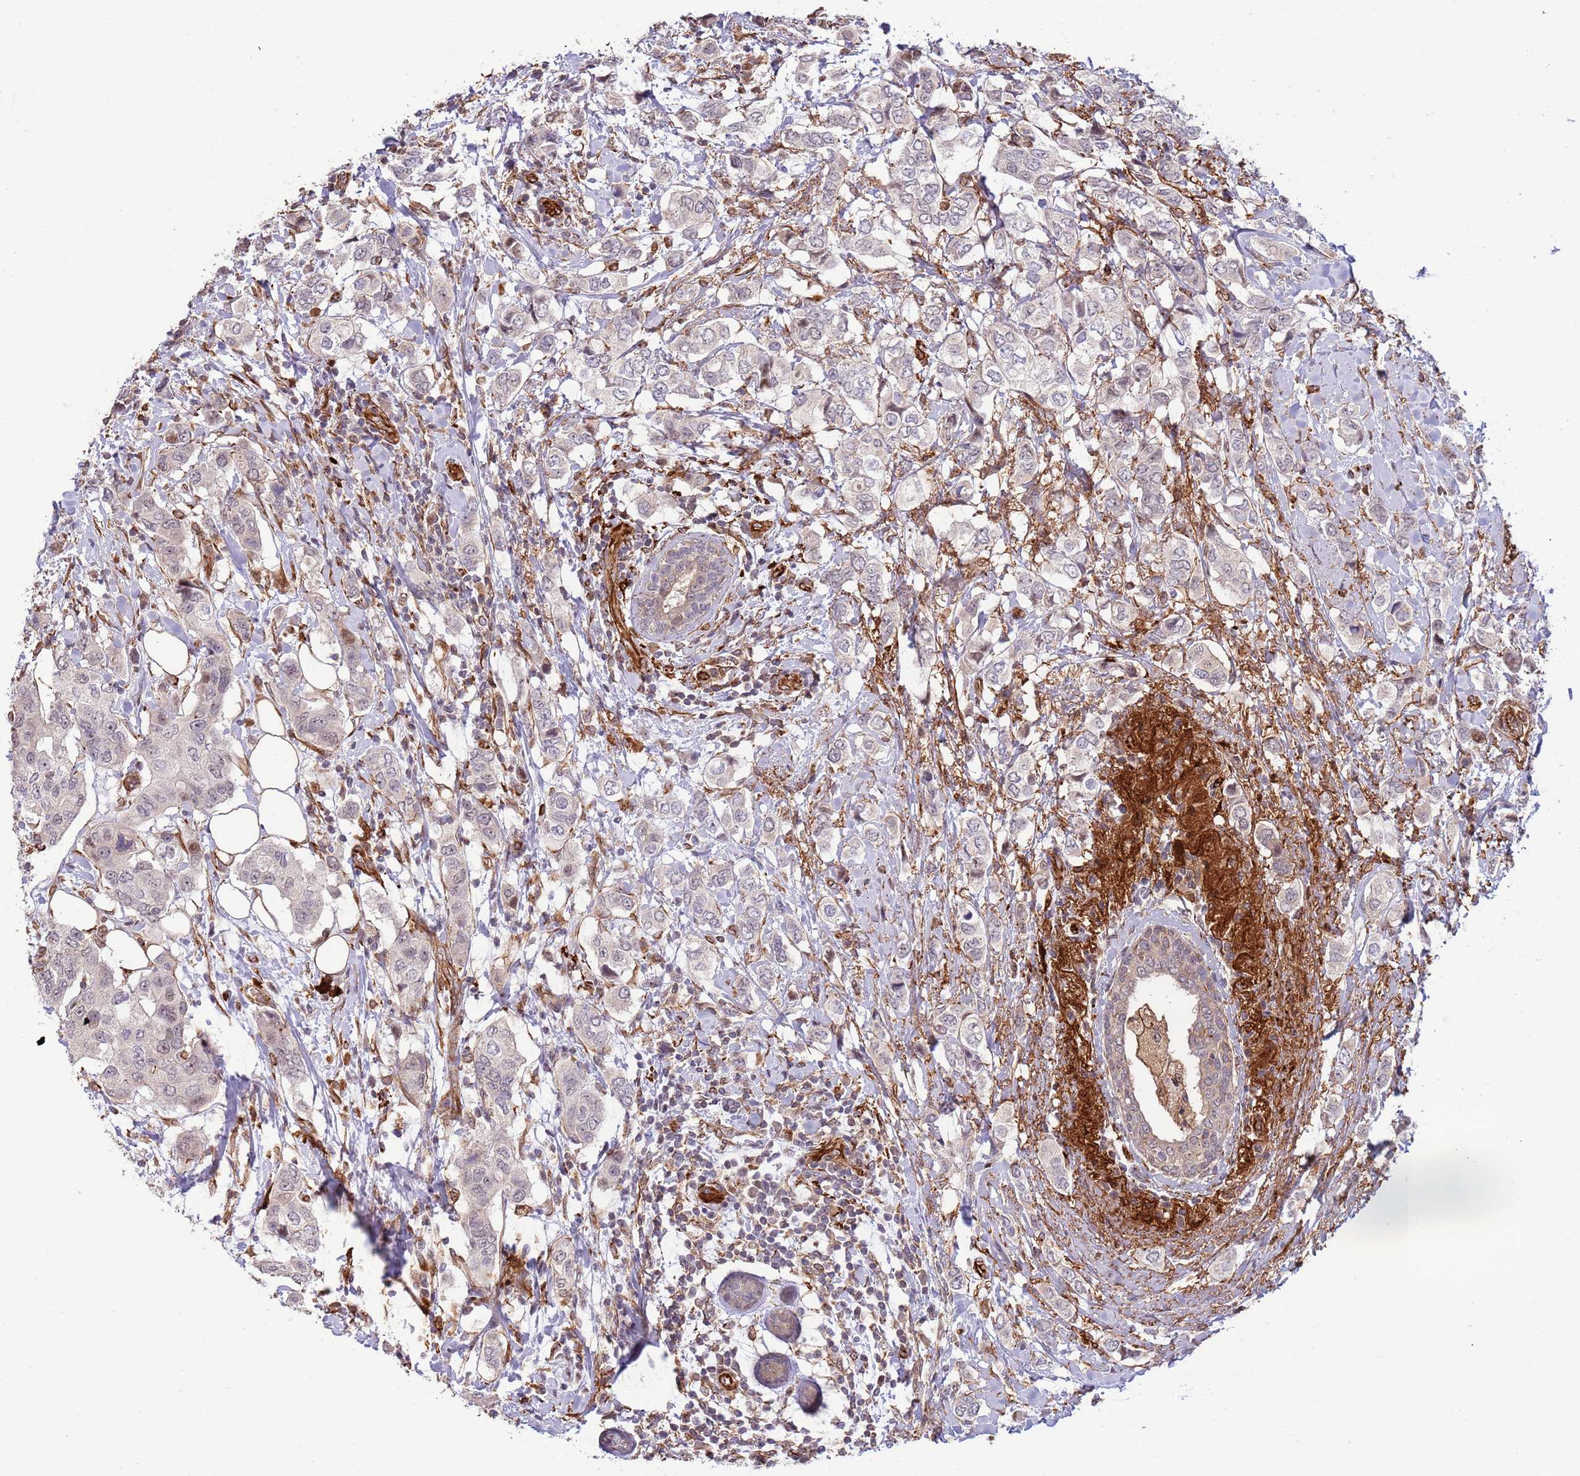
{"staining": {"intensity": "negative", "quantity": "none", "location": "none"}, "tissue": "breast cancer", "cell_type": "Tumor cells", "image_type": "cancer", "snomed": [{"axis": "morphology", "description": "Lobular carcinoma"}, {"axis": "topography", "description": "Breast"}], "caption": "This is an immunohistochemistry (IHC) image of human breast cancer. There is no positivity in tumor cells.", "gene": "NEK3", "patient": {"sex": "female", "age": 51}}